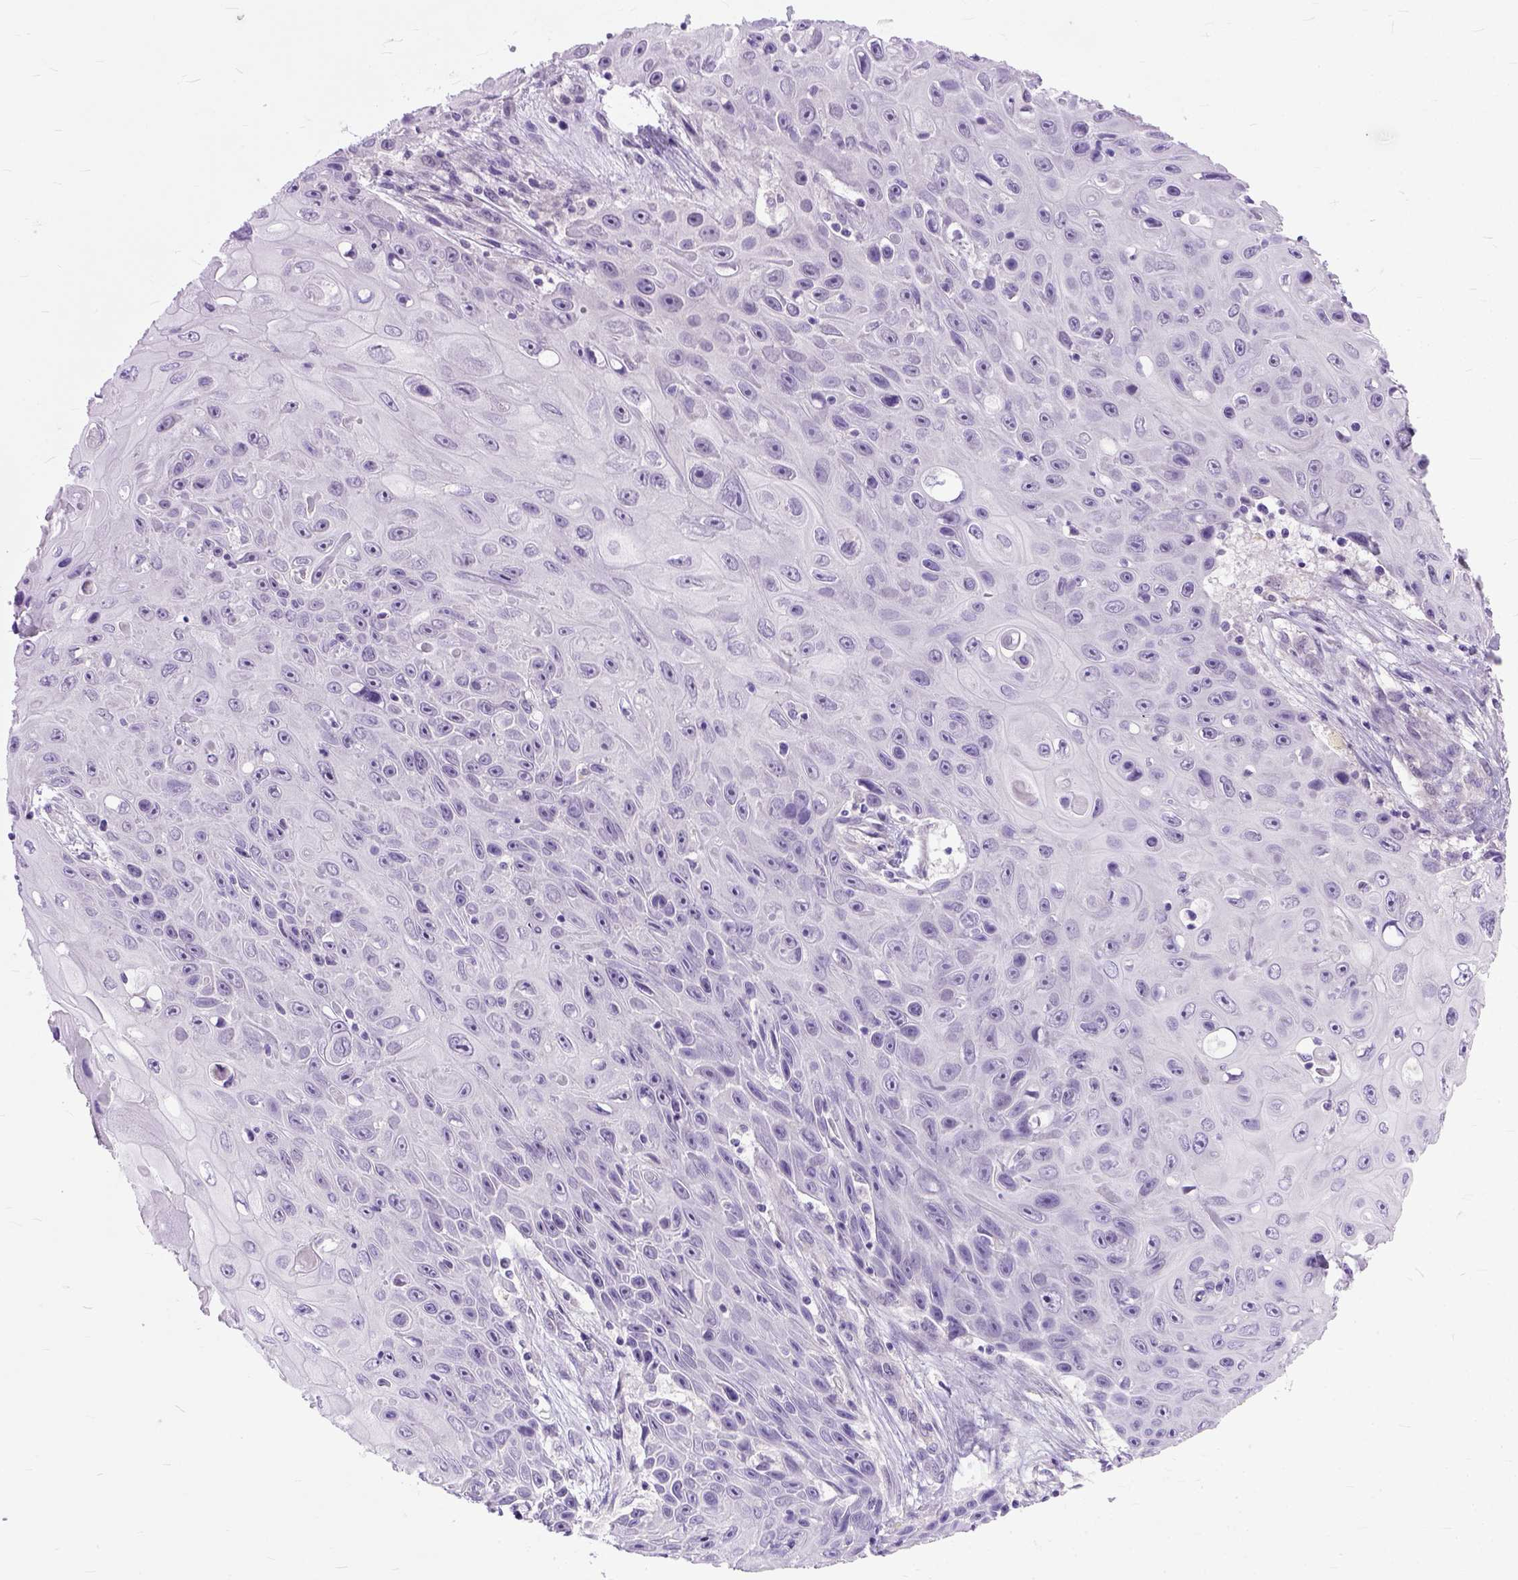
{"staining": {"intensity": "negative", "quantity": "none", "location": "none"}, "tissue": "skin cancer", "cell_type": "Tumor cells", "image_type": "cancer", "snomed": [{"axis": "morphology", "description": "Squamous cell carcinoma, NOS"}, {"axis": "topography", "description": "Skin"}], "caption": "An immunohistochemistry photomicrograph of squamous cell carcinoma (skin) is shown. There is no staining in tumor cells of squamous cell carcinoma (skin).", "gene": "TCEAL7", "patient": {"sex": "male", "age": 82}}